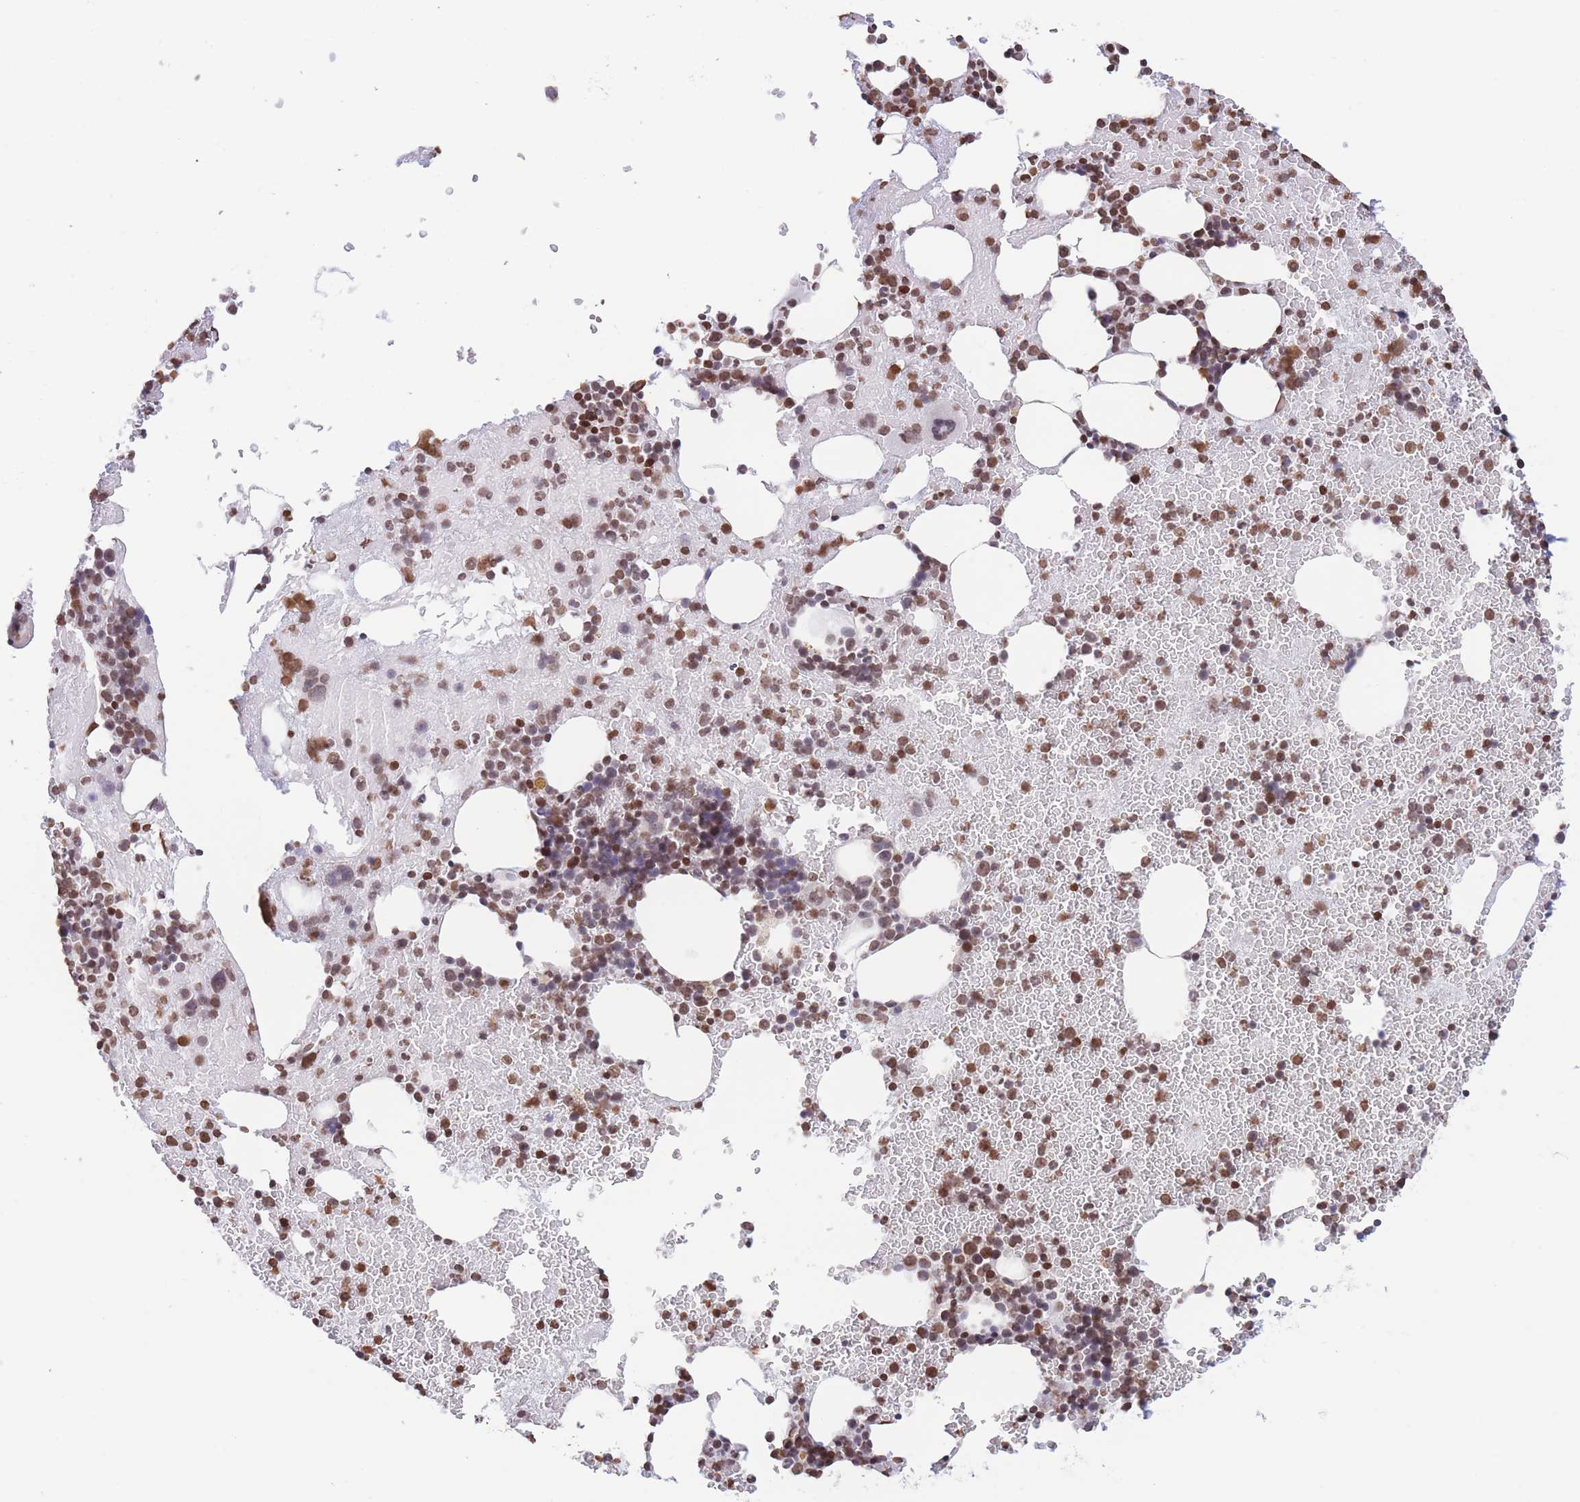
{"staining": {"intensity": "moderate", "quantity": ">75%", "location": "nuclear"}, "tissue": "bone marrow", "cell_type": "Hematopoietic cells", "image_type": "normal", "snomed": [{"axis": "morphology", "description": "Normal tissue, NOS"}, {"axis": "topography", "description": "Bone marrow"}], "caption": "A brown stain highlights moderate nuclear staining of a protein in hematopoietic cells of normal bone marrow. (DAB = brown stain, brightfield microscopy at high magnification).", "gene": "H2BC10", "patient": {"sex": "male", "age": 26}}